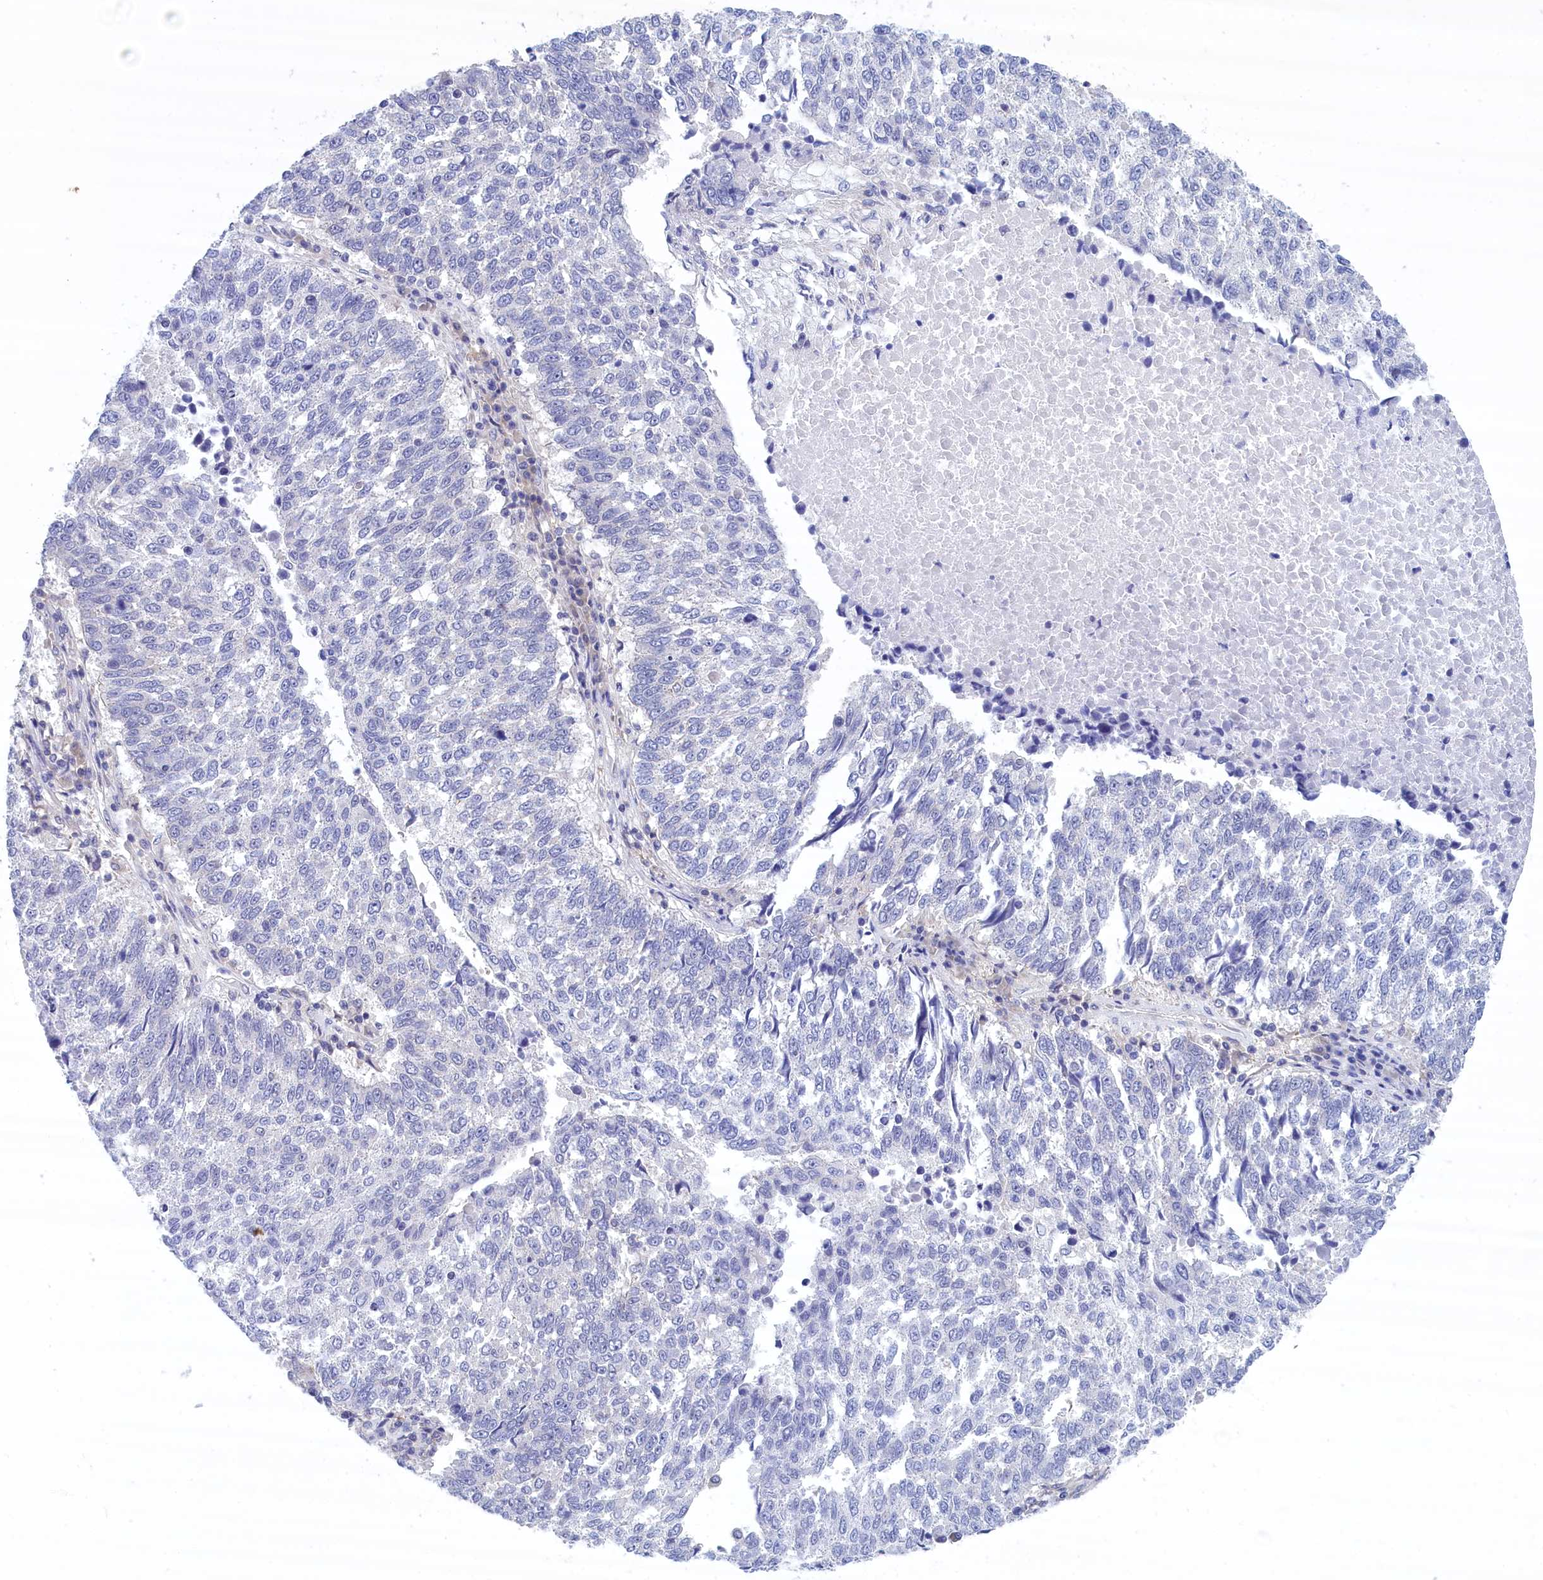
{"staining": {"intensity": "negative", "quantity": "none", "location": "none"}, "tissue": "lung cancer", "cell_type": "Tumor cells", "image_type": "cancer", "snomed": [{"axis": "morphology", "description": "Squamous cell carcinoma, NOS"}, {"axis": "topography", "description": "Lung"}], "caption": "An immunohistochemistry (IHC) histopathology image of lung squamous cell carcinoma is shown. There is no staining in tumor cells of lung squamous cell carcinoma.", "gene": "PGP", "patient": {"sex": "male", "age": 73}}